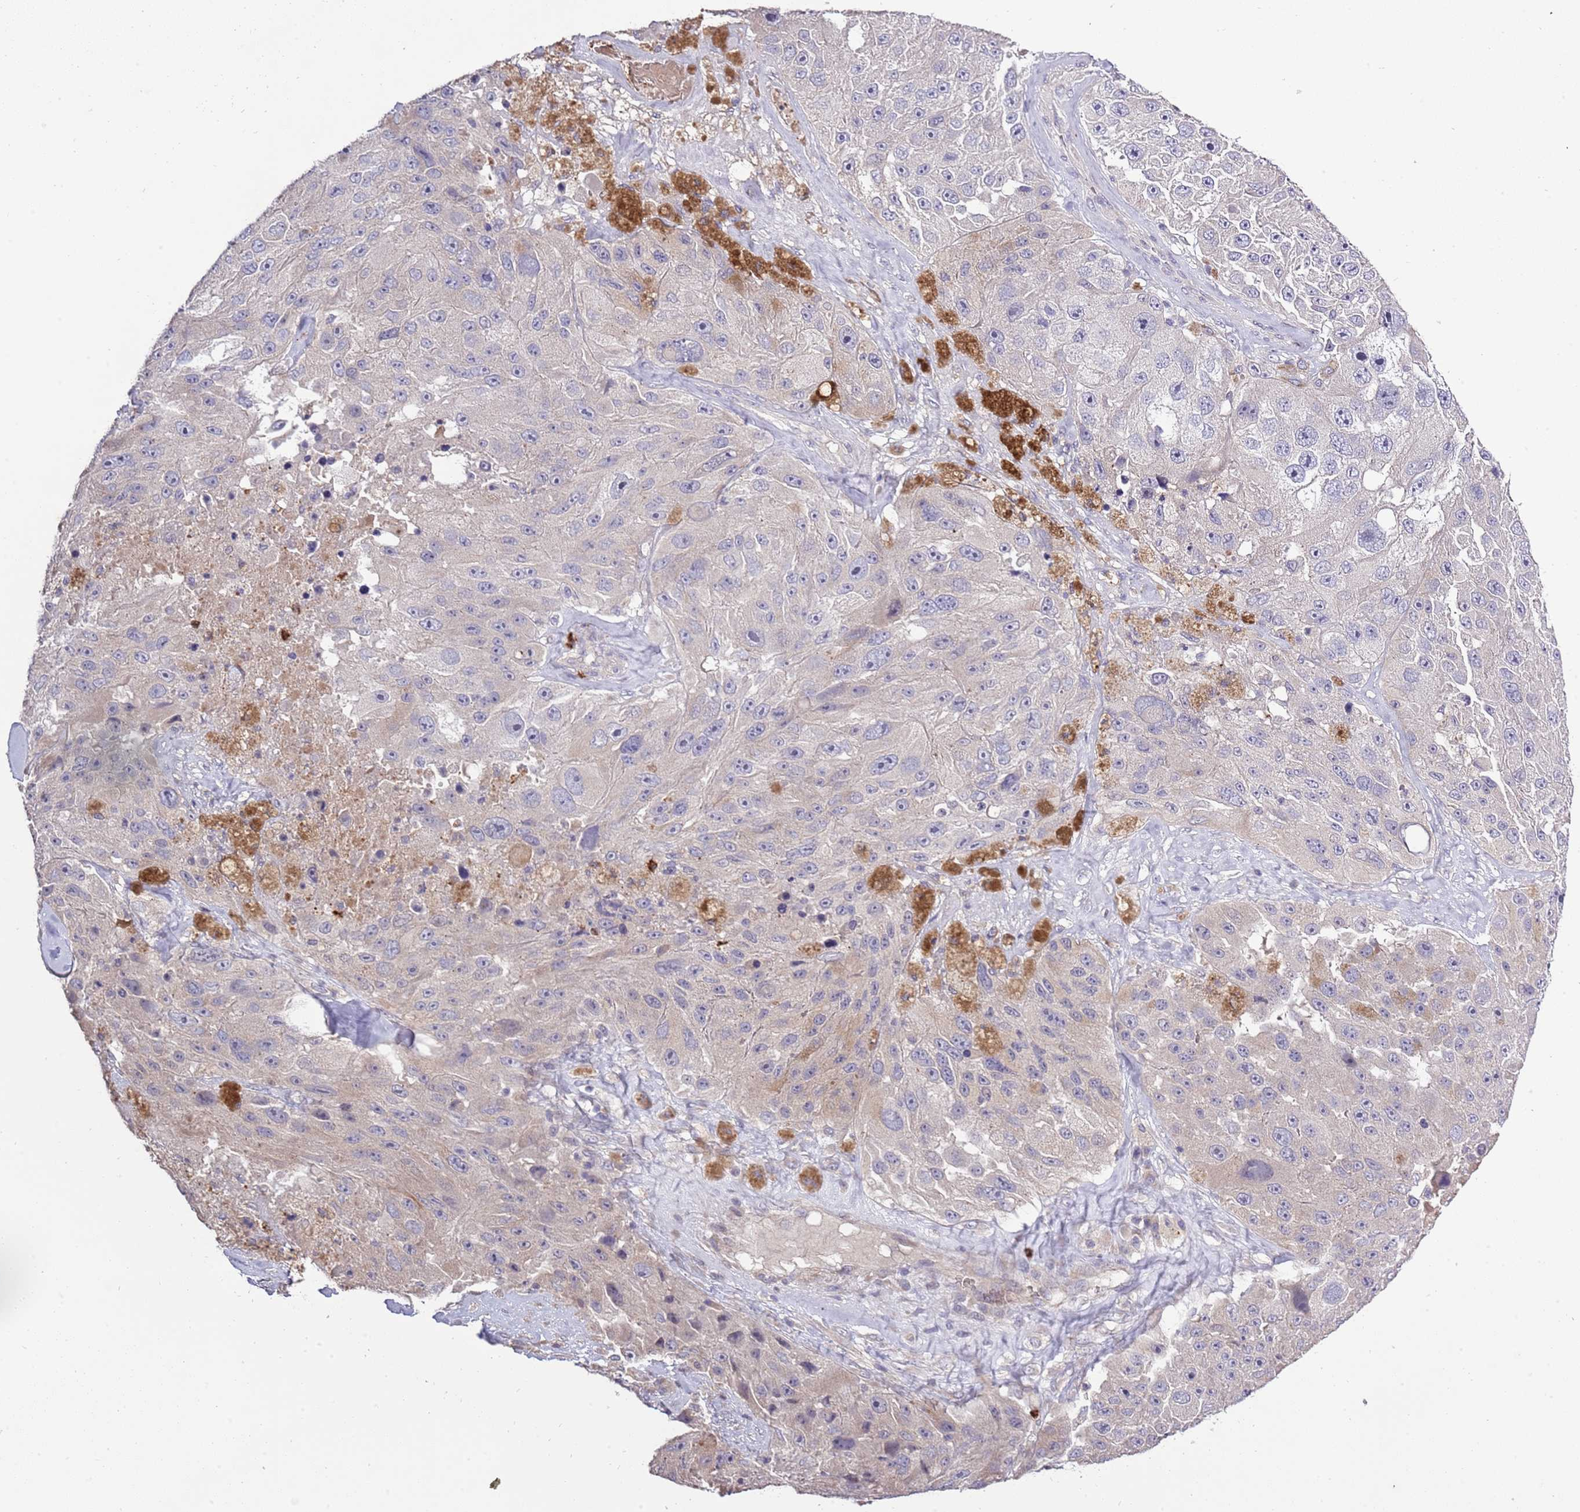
{"staining": {"intensity": "weak", "quantity": "<25%", "location": "cytoplasmic/membranous"}, "tissue": "melanoma", "cell_type": "Tumor cells", "image_type": "cancer", "snomed": [{"axis": "morphology", "description": "Malignant melanoma, Metastatic site"}, {"axis": "topography", "description": "Lymph node"}], "caption": "Melanoma was stained to show a protein in brown. There is no significant expression in tumor cells. (Brightfield microscopy of DAB (3,3'-diaminobenzidine) immunohistochemistry (IHC) at high magnification).", "gene": "P2RY13", "patient": {"sex": "male", "age": 62}}